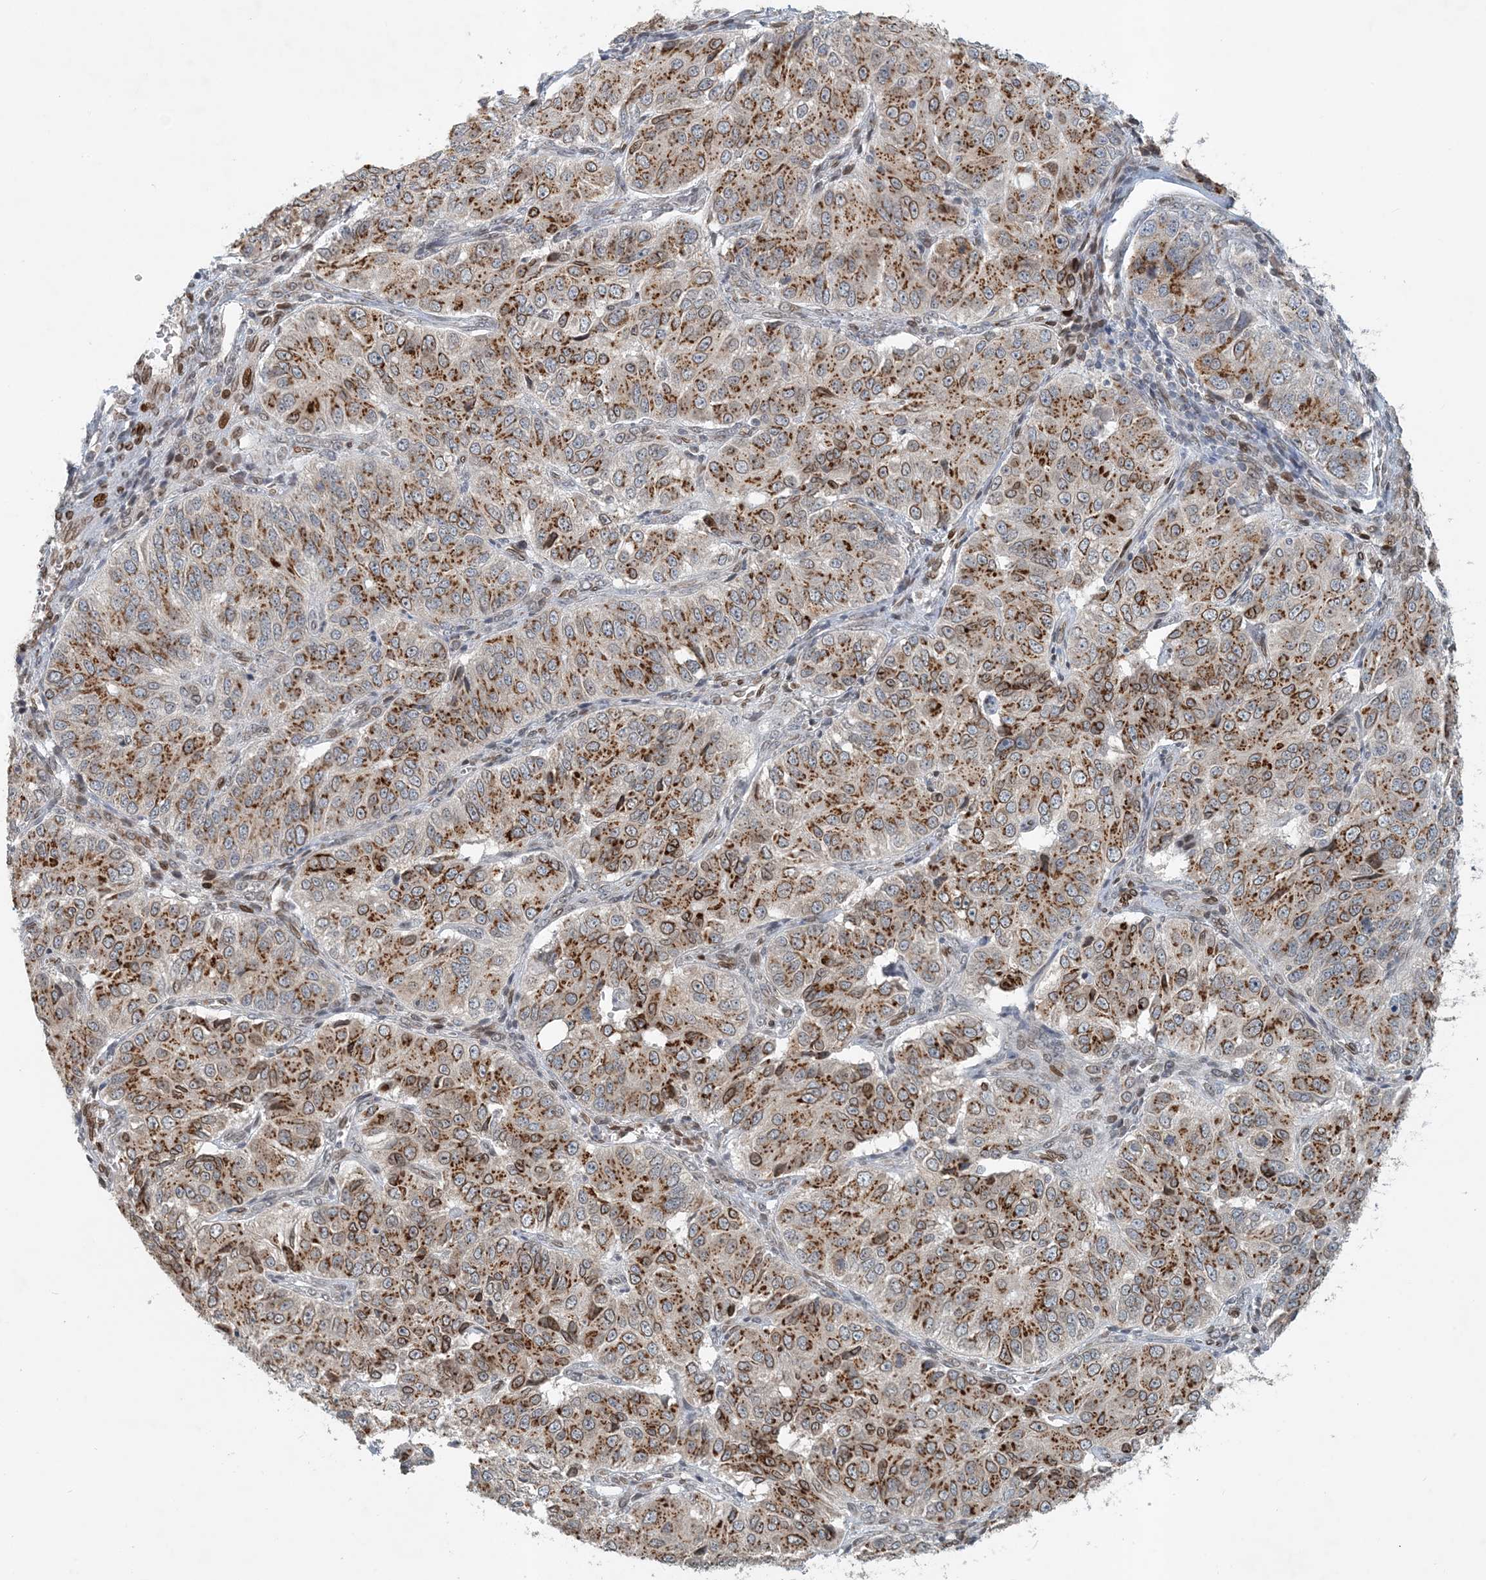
{"staining": {"intensity": "strong", "quantity": "25%-75%", "location": "cytoplasmic/membranous"}, "tissue": "ovarian cancer", "cell_type": "Tumor cells", "image_type": "cancer", "snomed": [{"axis": "morphology", "description": "Carcinoma, endometroid"}, {"axis": "topography", "description": "Ovary"}], "caption": "Tumor cells exhibit strong cytoplasmic/membranous expression in approximately 25%-75% of cells in ovarian endometroid carcinoma.", "gene": "SLC35A2", "patient": {"sex": "female", "age": 51}}